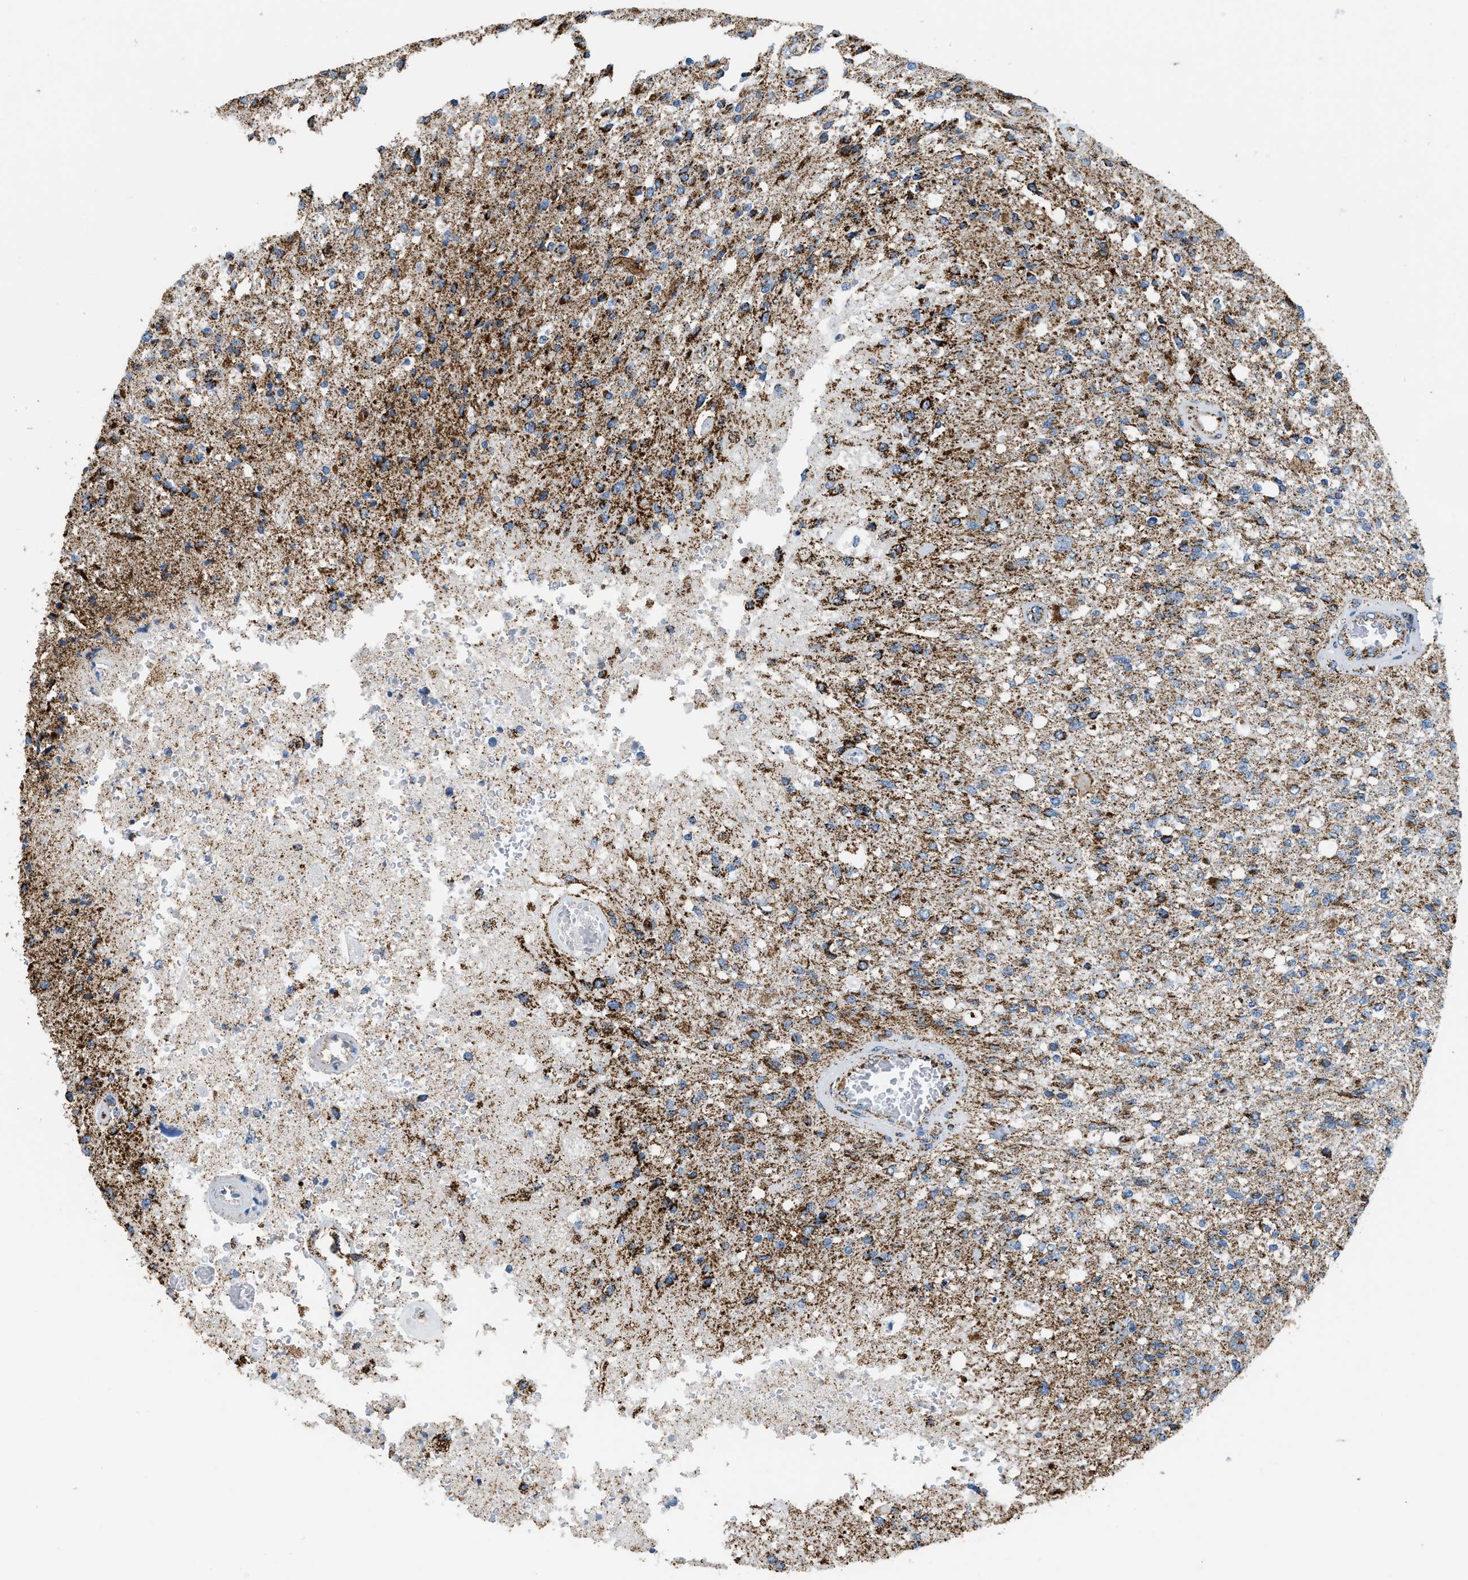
{"staining": {"intensity": "moderate", "quantity": ">75%", "location": "cytoplasmic/membranous"}, "tissue": "glioma", "cell_type": "Tumor cells", "image_type": "cancer", "snomed": [{"axis": "morphology", "description": "Normal tissue, NOS"}, {"axis": "morphology", "description": "Glioma, malignant, High grade"}, {"axis": "topography", "description": "Cerebral cortex"}], "caption": "Immunohistochemistry (IHC) micrograph of neoplastic tissue: malignant glioma (high-grade) stained using immunohistochemistry reveals medium levels of moderate protein expression localized specifically in the cytoplasmic/membranous of tumor cells, appearing as a cytoplasmic/membranous brown color.", "gene": "ETFB", "patient": {"sex": "male", "age": 77}}